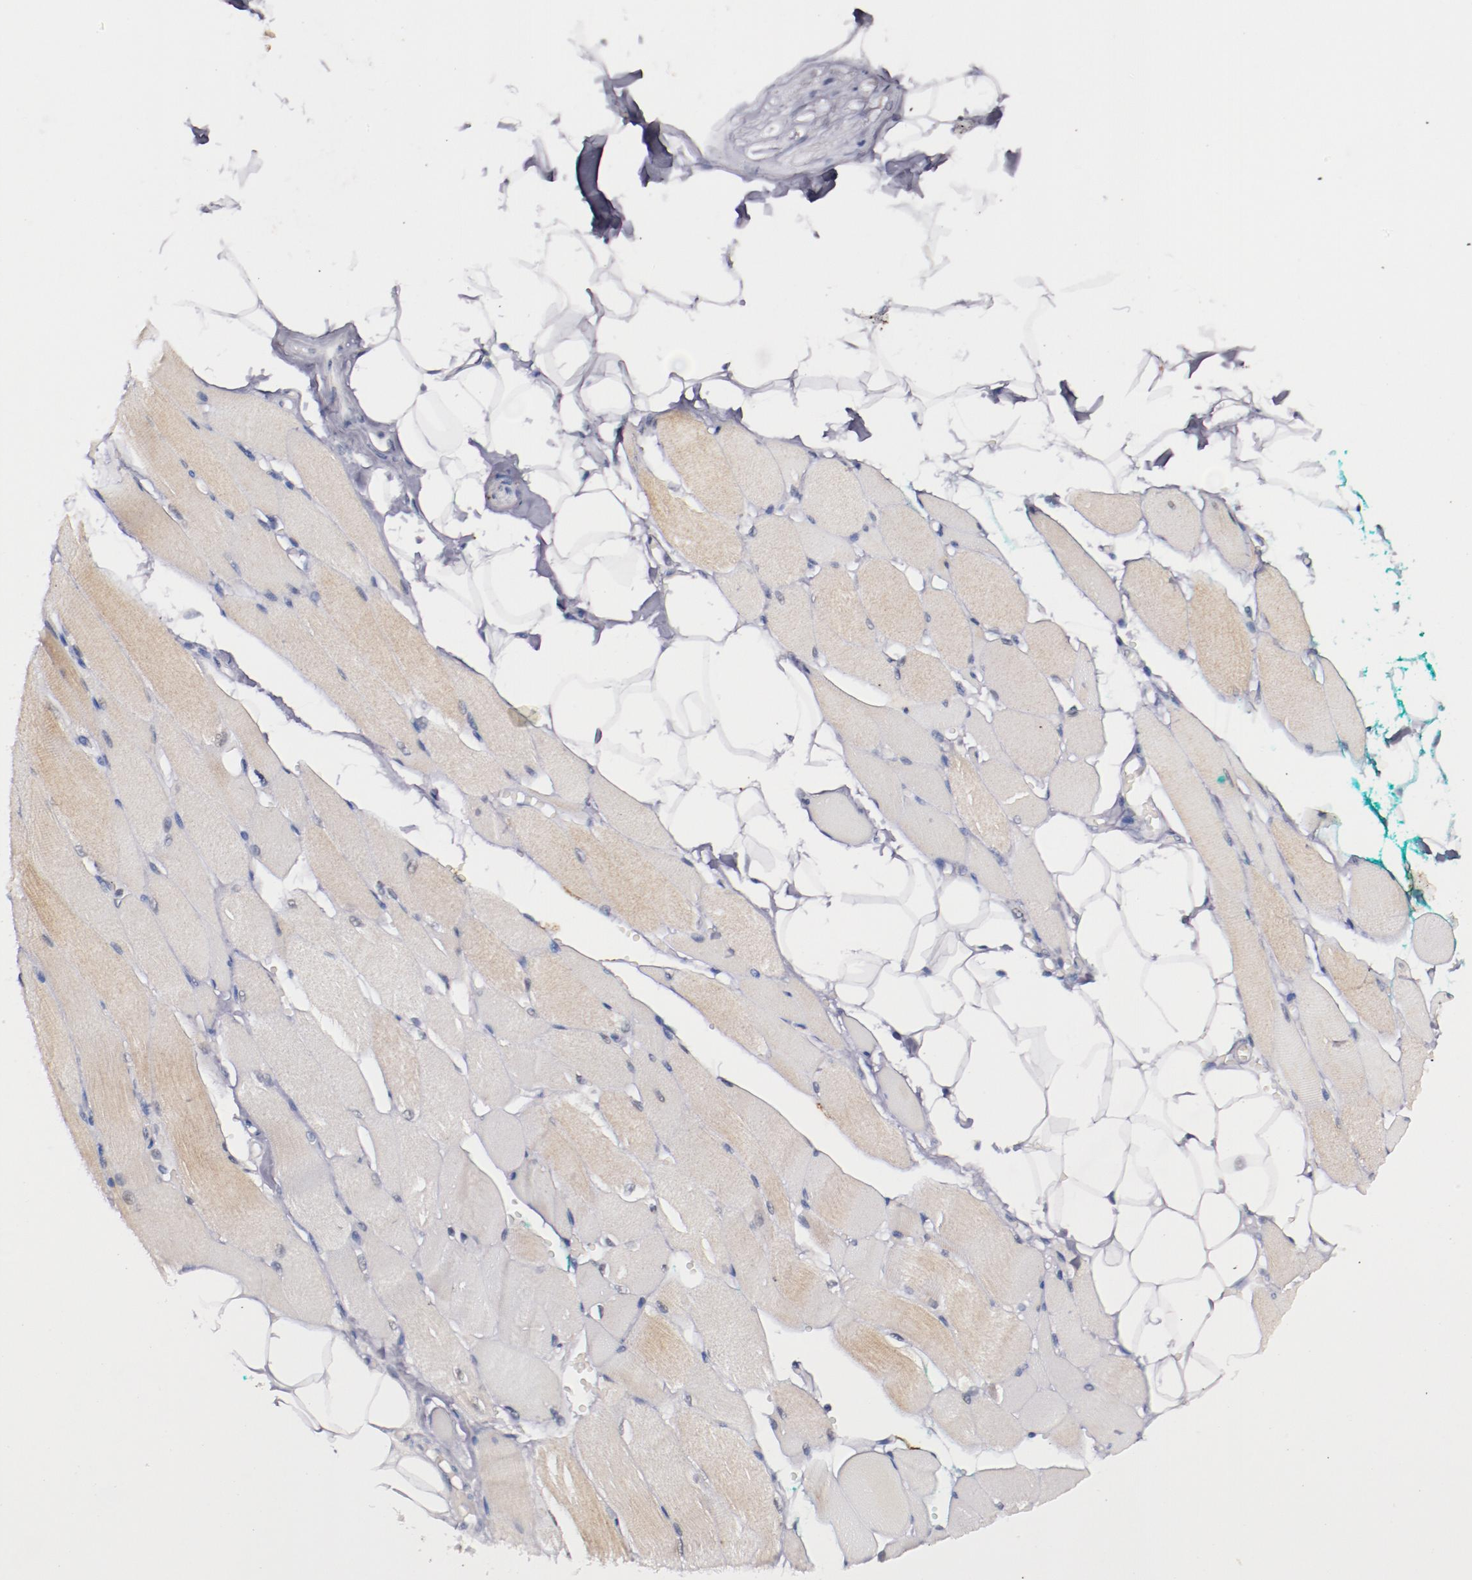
{"staining": {"intensity": "weak", "quantity": "<25%", "location": "cytoplasmic/membranous"}, "tissue": "skeletal muscle", "cell_type": "Myocytes", "image_type": "normal", "snomed": [{"axis": "morphology", "description": "Normal tissue, NOS"}, {"axis": "topography", "description": "Skeletal muscle"}, {"axis": "topography", "description": "Peripheral nerve tissue"}], "caption": "Benign skeletal muscle was stained to show a protein in brown. There is no significant expression in myocytes.", "gene": "SYP", "patient": {"sex": "female", "age": 84}}